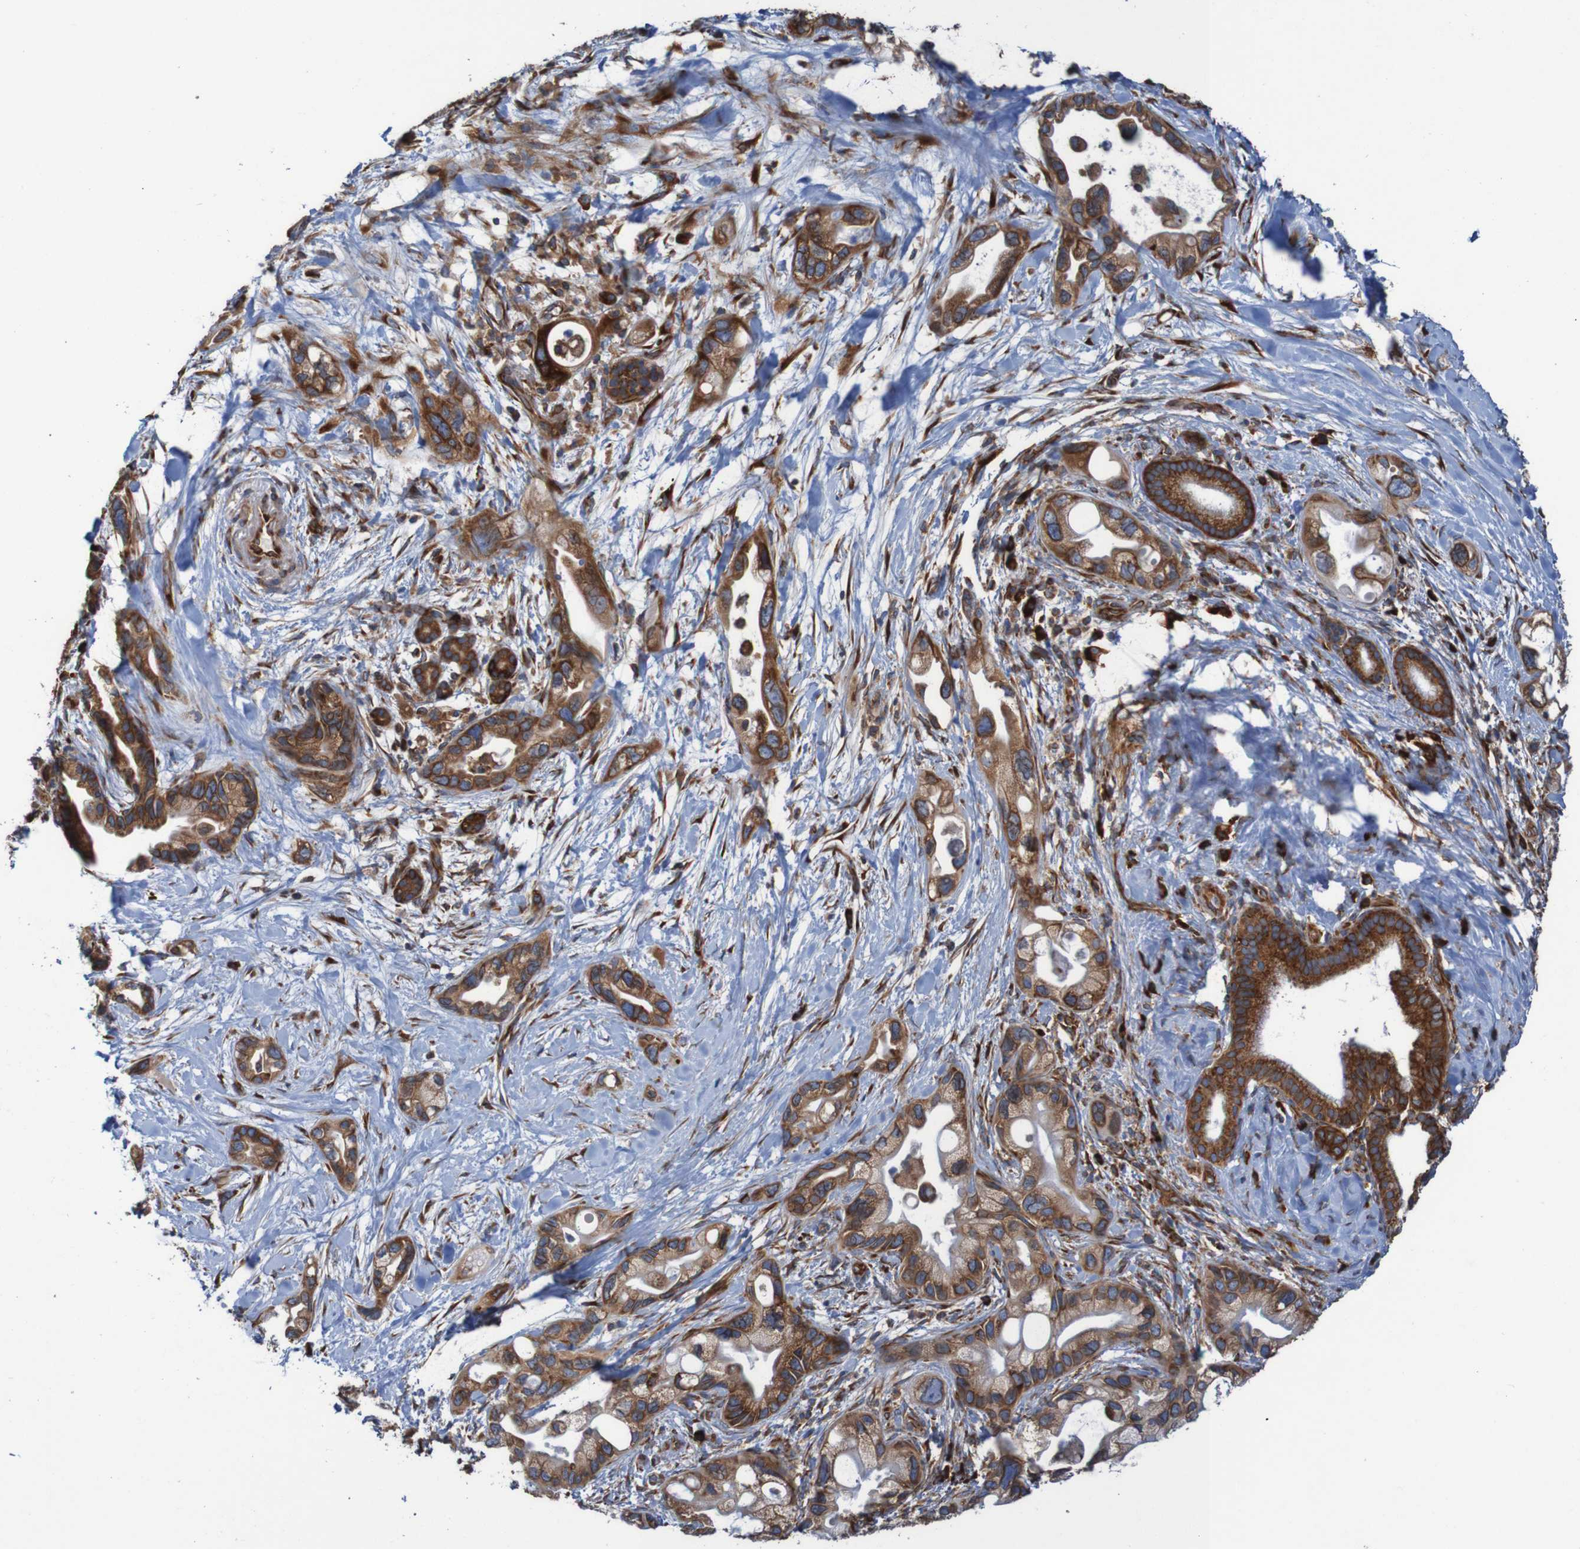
{"staining": {"intensity": "strong", "quantity": ">75%", "location": "cytoplasmic/membranous"}, "tissue": "pancreatic cancer", "cell_type": "Tumor cells", "image_type": "cancer", "snomed": [{"axis": "morphology", "description": "Adenocarcinoma, NOS"}, {"axis": "topography", "description": "Pancreas"}], "caption": "Brown immunohistochemical staining in pancreatic cancer exhibits strong cytoplasmic/membranous positivity in about >75% of tumor cells. The staining was performed using DAB, with brown indicating positive protein expression. Nuclei are stained blue with hematoxylin.", "gene": "RPL10", "patient": {"sex": "female", "age": 77}}